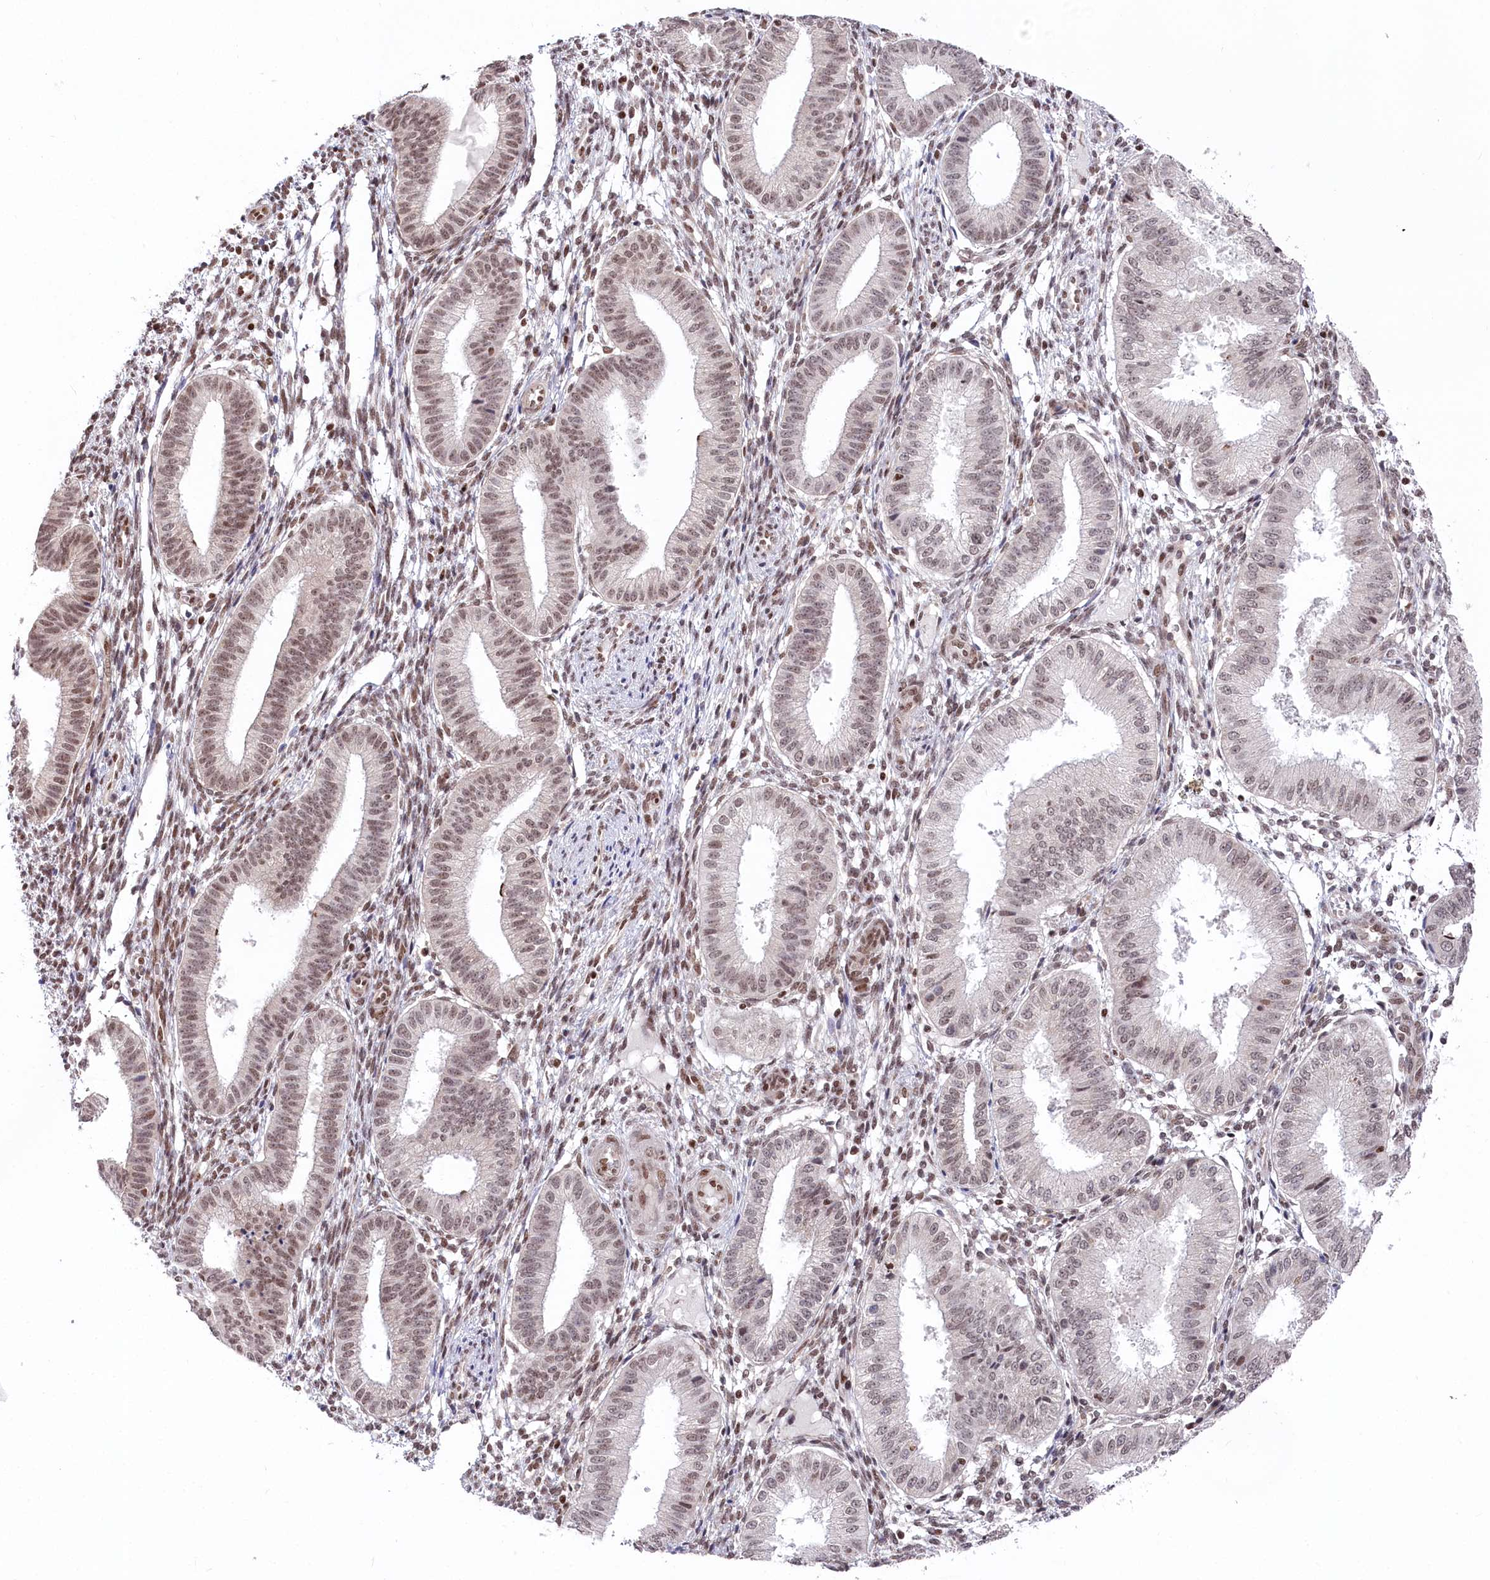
{"staining": {"intensity": "weak", "quantity": "25%-75%", "location": "nuclear"}, "tissue": "endometrium", "cell_type": "Cells in endometrial stroma", "image_type": "normal", "snomed": [{"axis": "morphology", "description": "Normal tissue, NOS"}, {"axis": "topography", "description": "Endometrium"}], "caption": "Protein analysis of normal endometrium exhibits weak nuclear staining in approximately 25%-75% of cells in endometrial stroma. The protein is stained brown, and the nuclei are stained in blue (DAB IHC with brightfield microscopy, high magnification).", "gene": "CGGBP1", "patient": {"sex": "female", "age": 39}}